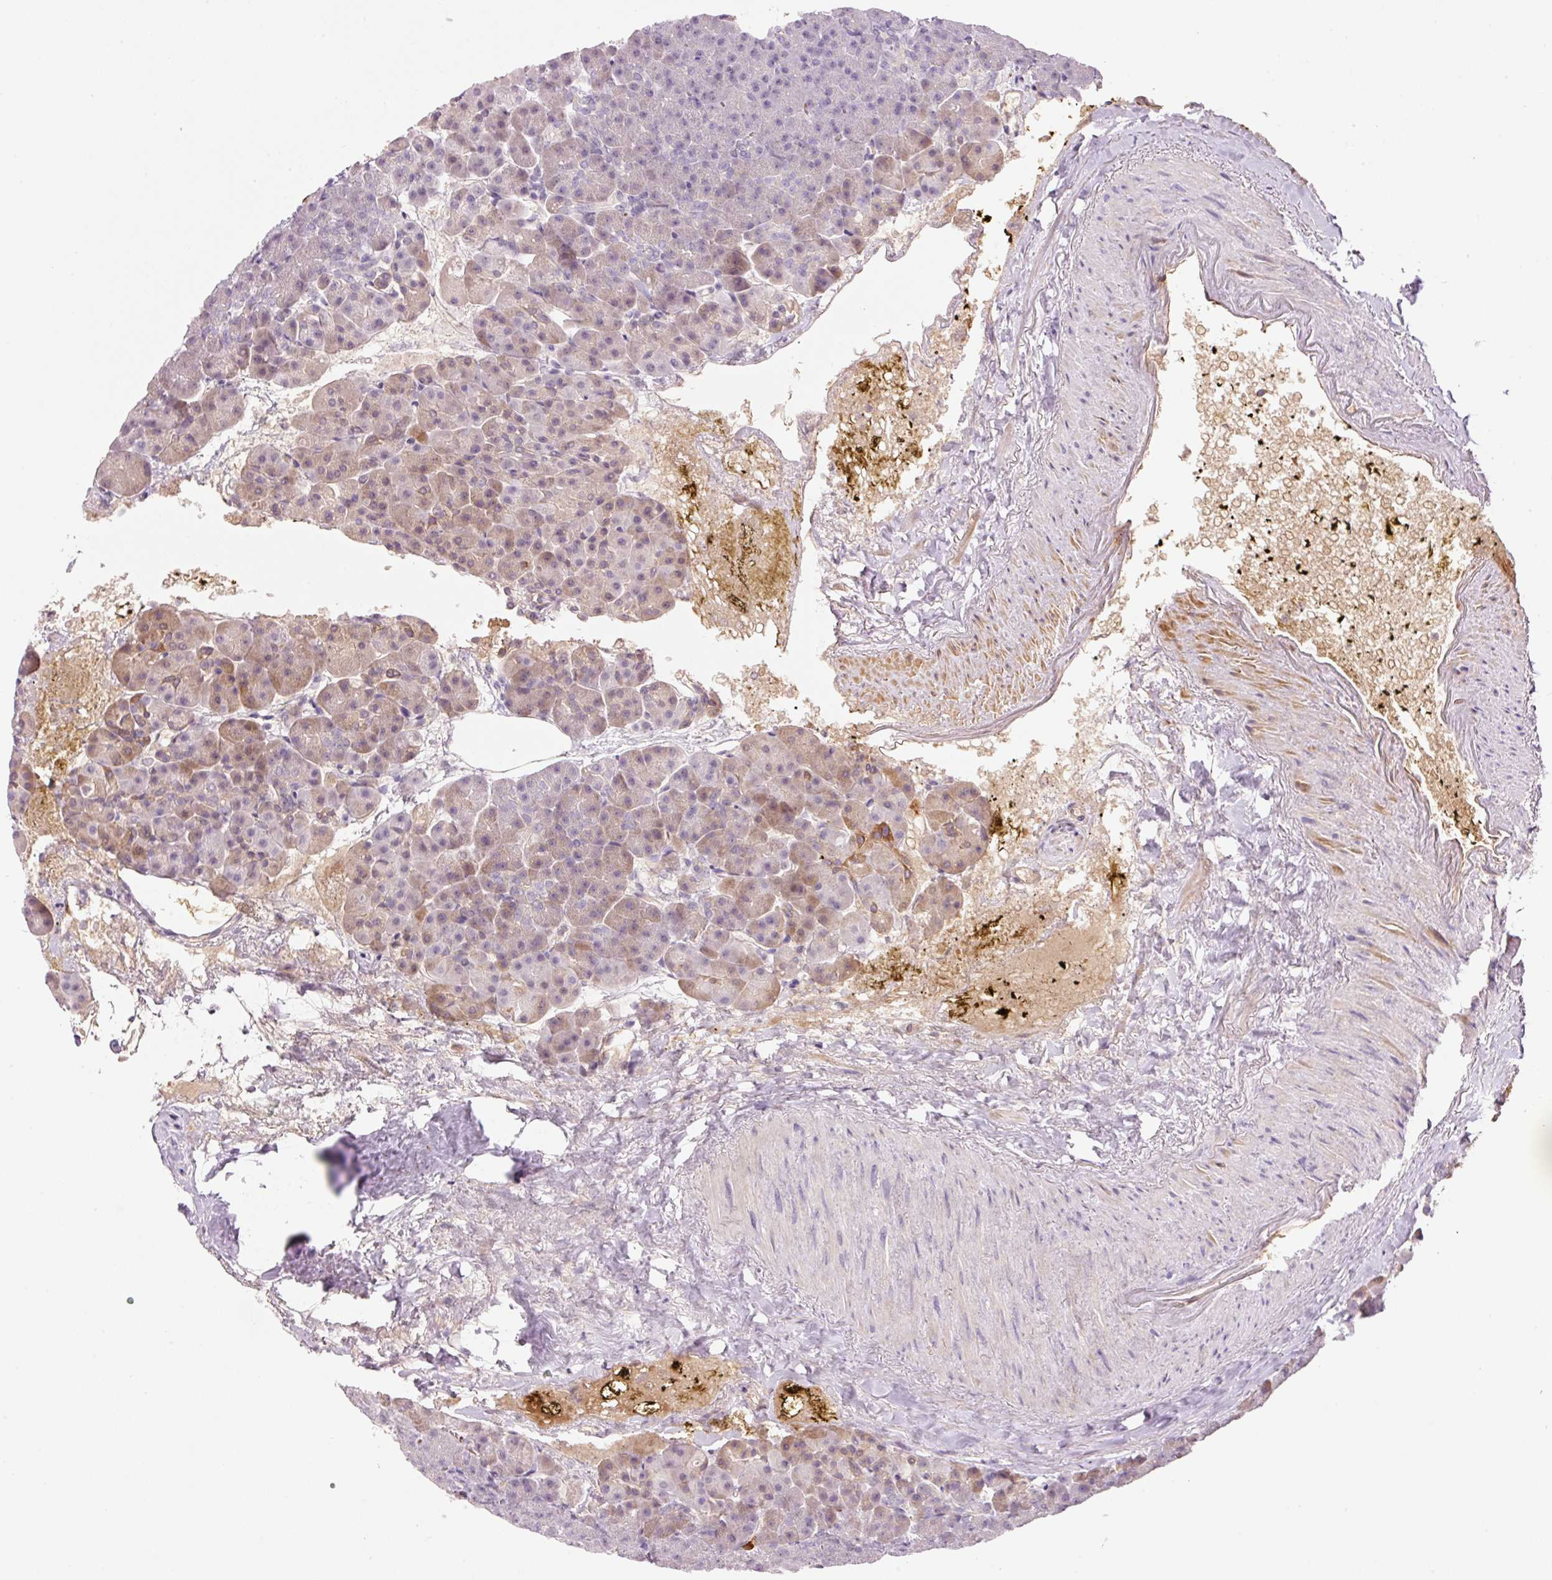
{"staining": {"intensity": "weak", "quantity": "<25%", "location": "cytoplasmic/membranous"}, "tissue": "pancreas", "cell_type": "Exocrine glandular cells", "image_type": "normal", "snomed": [{"axis": "morphology", "description": "Normal tissue, NOS"}, {"axis": "topography", "description": "Pancreas"}], "caption": "DAB immunohistochemical staining of normal human pancreas reveals no significant staining in exocrine glandular cells. (Immunohistochemistry (ihc), brightfield microscopy, high magnification).", "gene": "LY6G6D", "patient": {"sex": "female", "age": 74}}